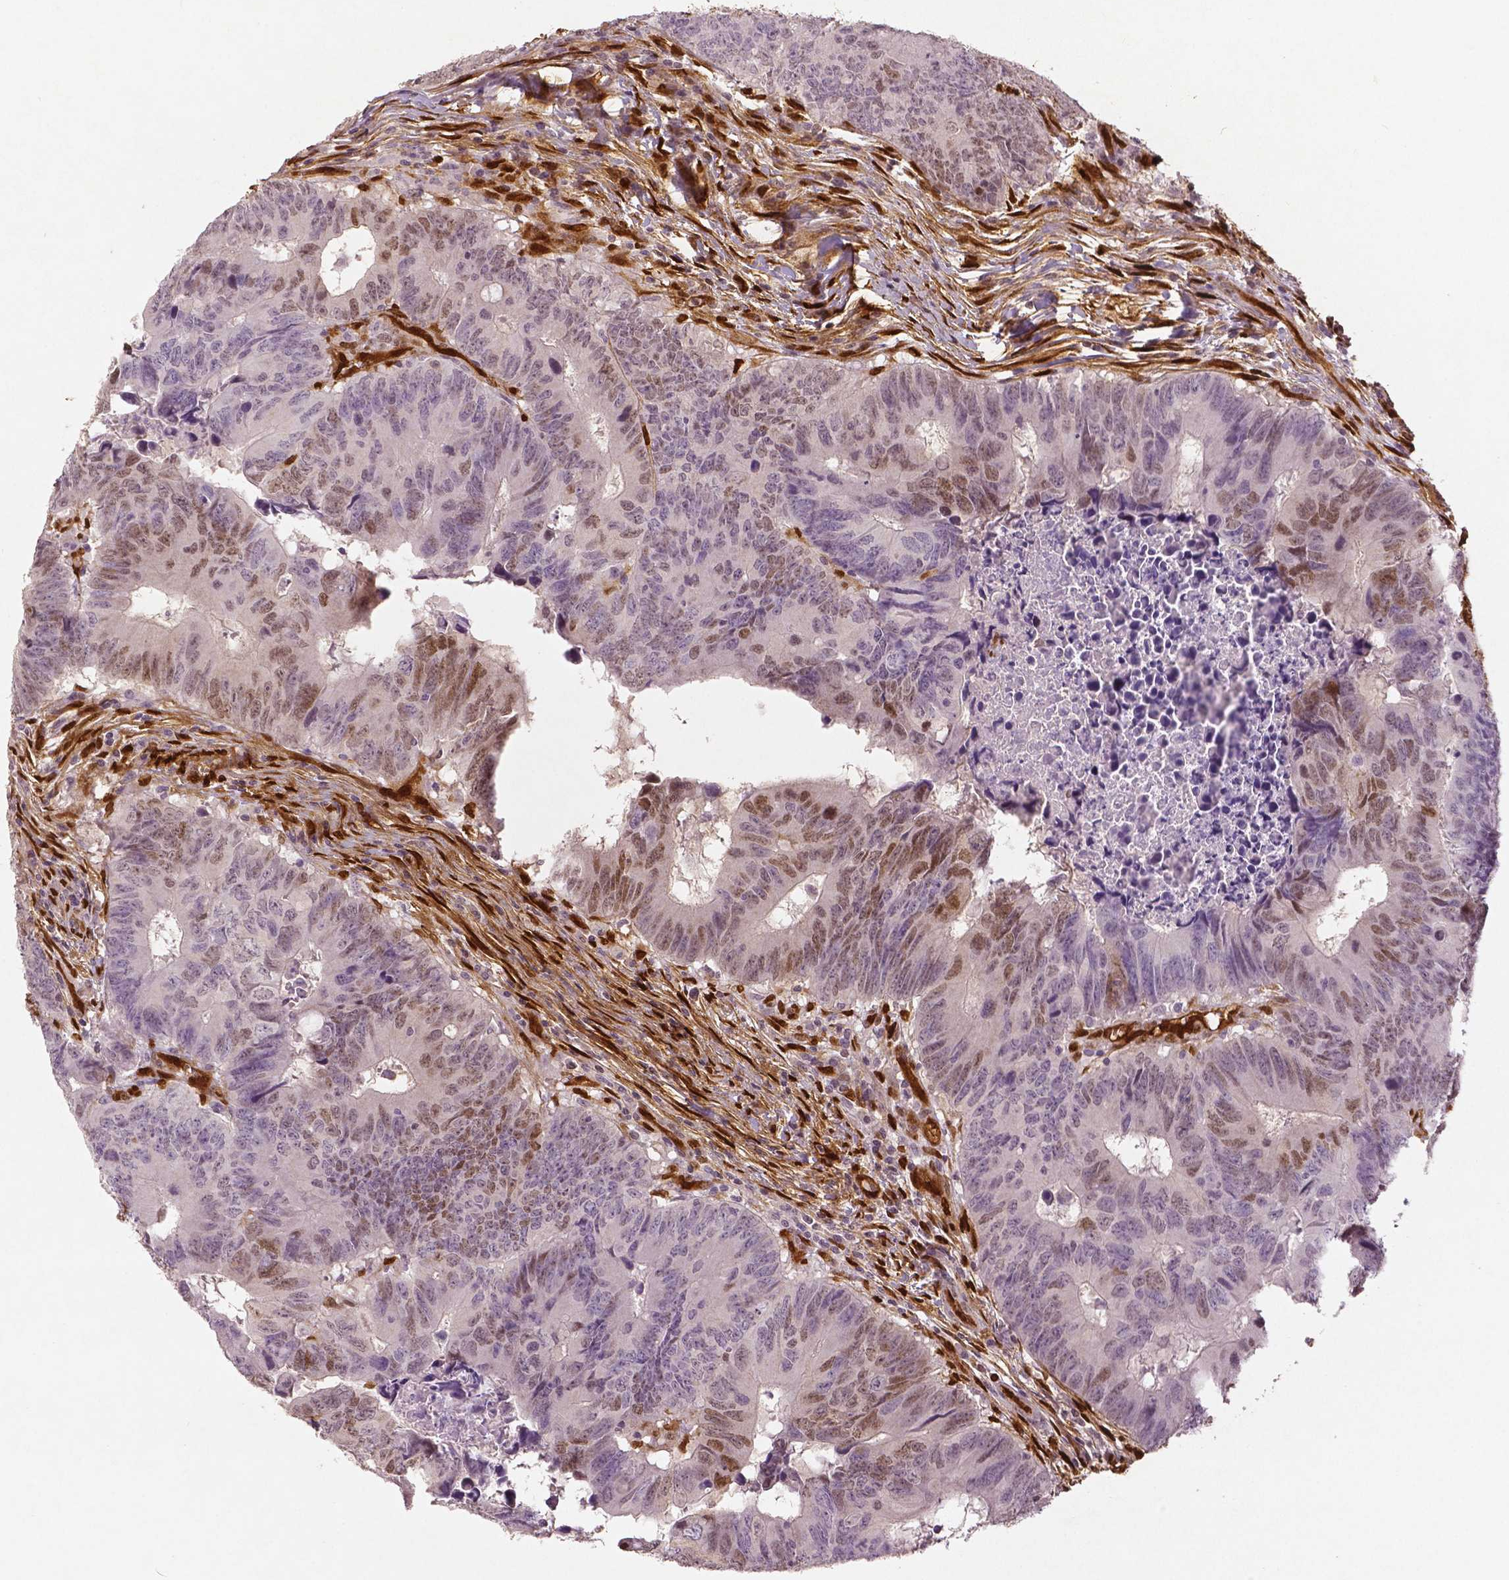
{"staining": {"intensity": "moderate", "quantity": "25%-75%", "location": "cytoplasmic/membranous,nuclear"}, "tissue": "colorectal cancer", "cell_type": "Tumor cells", "image_type": "cancer", "snomed": [{"axis": "morphology", "description": "Adenocarcinoma, NOS"}, {"axis": "topography", "description": "Colon"}], "caption": "Immunohistochemical staining of human colorectal cancer reveals moderate cytoplasmic/membranous and nuclear protein expression in approximately 25%-75% of tumor cells.", "gene": "WWTR1", "patient": {"sex": "female", "age": 82}}